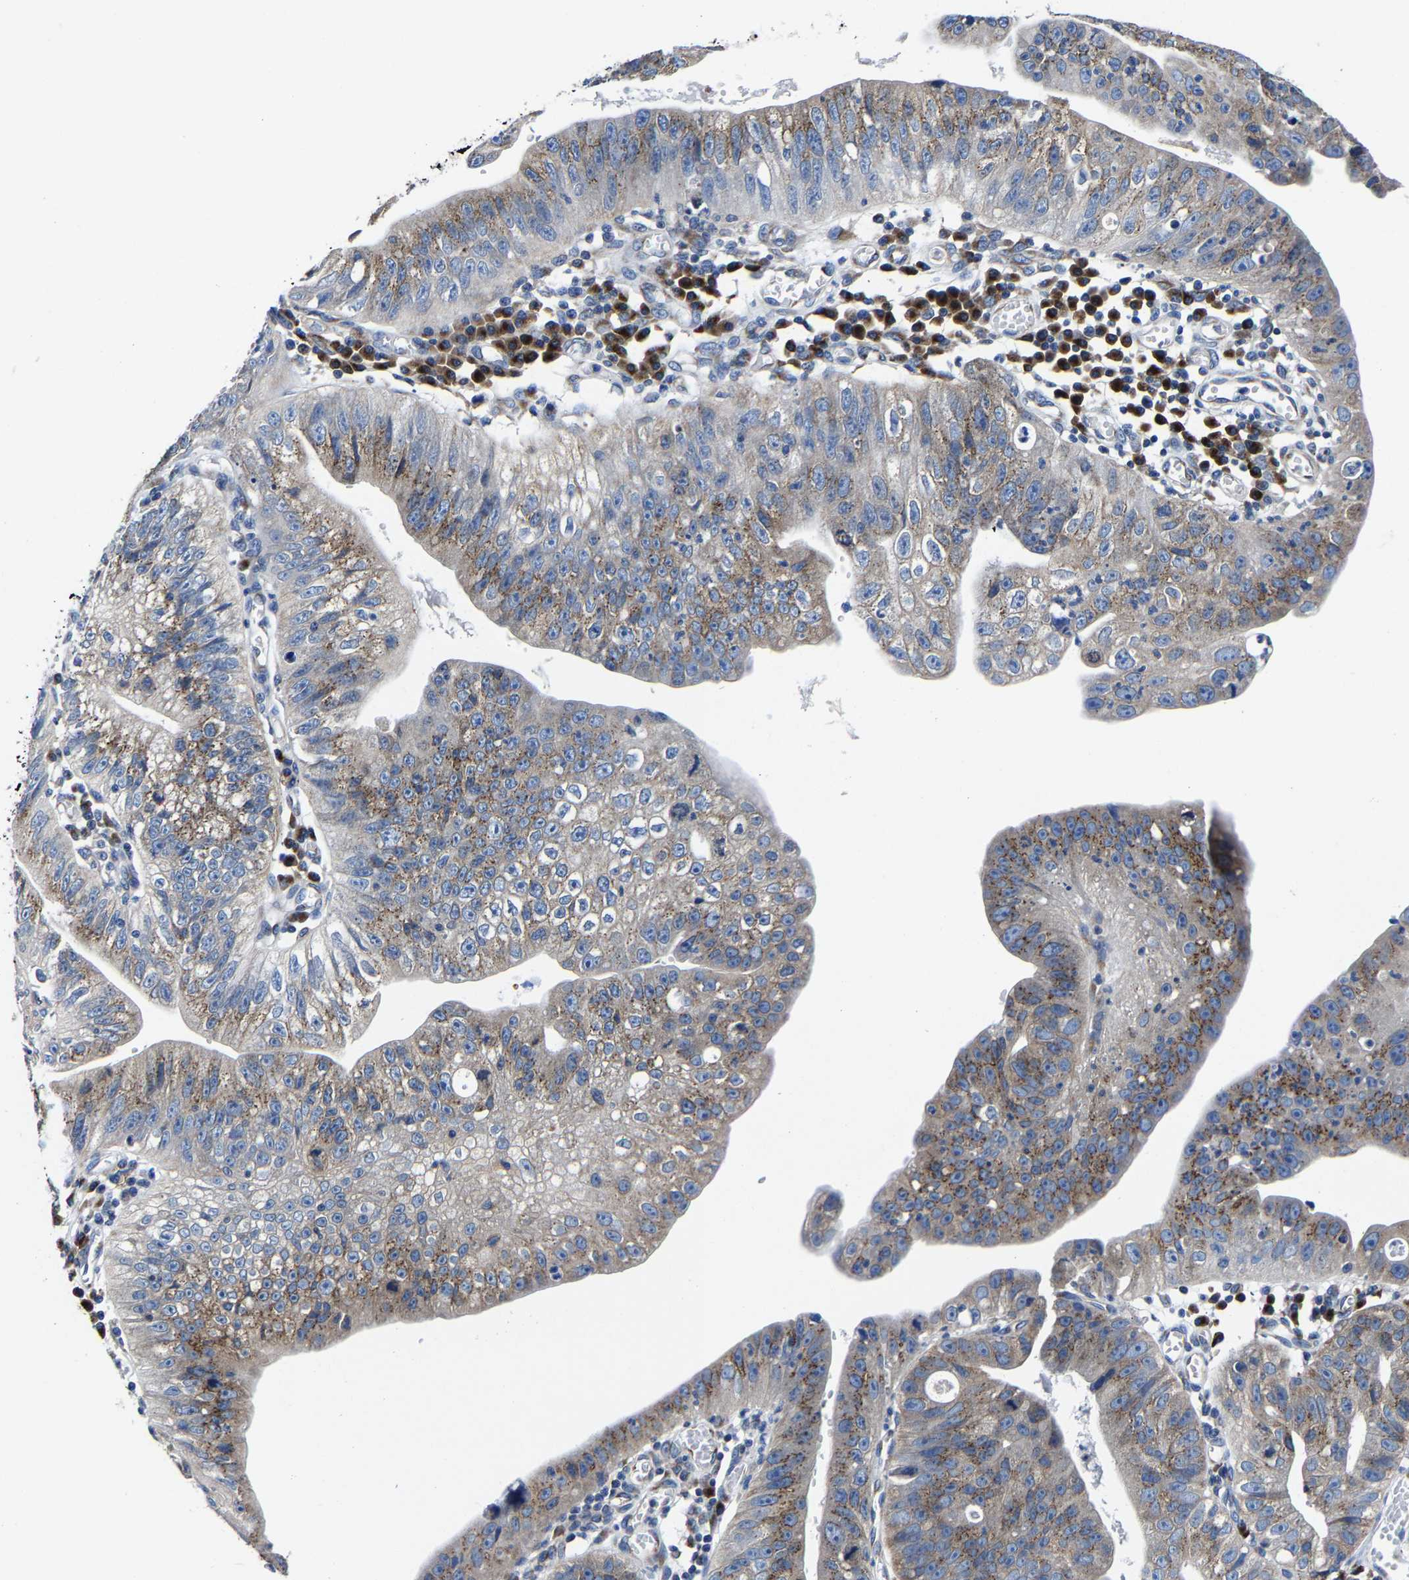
{"staining": {"intensity": "strong", "quantity": "25%-75%", "location": "cytoplasmic/membranous"}, "tissue": "stomach cancer", "cell_type": "Tumor cells", "image_type": "cancer", "snomed": [{"axis": "morphology", "description": "Adenocarcinoma, NOS"}, {"axis": "topography", "description": "Stomach"}], "caption": "Immunohistochemistry micrograph of neoplastic tissue: human stomach cancer stained using immunohistochemistry shows high levels of strong protein expression localized specifically in the cytoplasmic/membranous of tumor cells, appearing as a cytoplasmic/membranous brown color.", "gene": "EBAG9", "patient": {"sex": "male", "age": 59}}